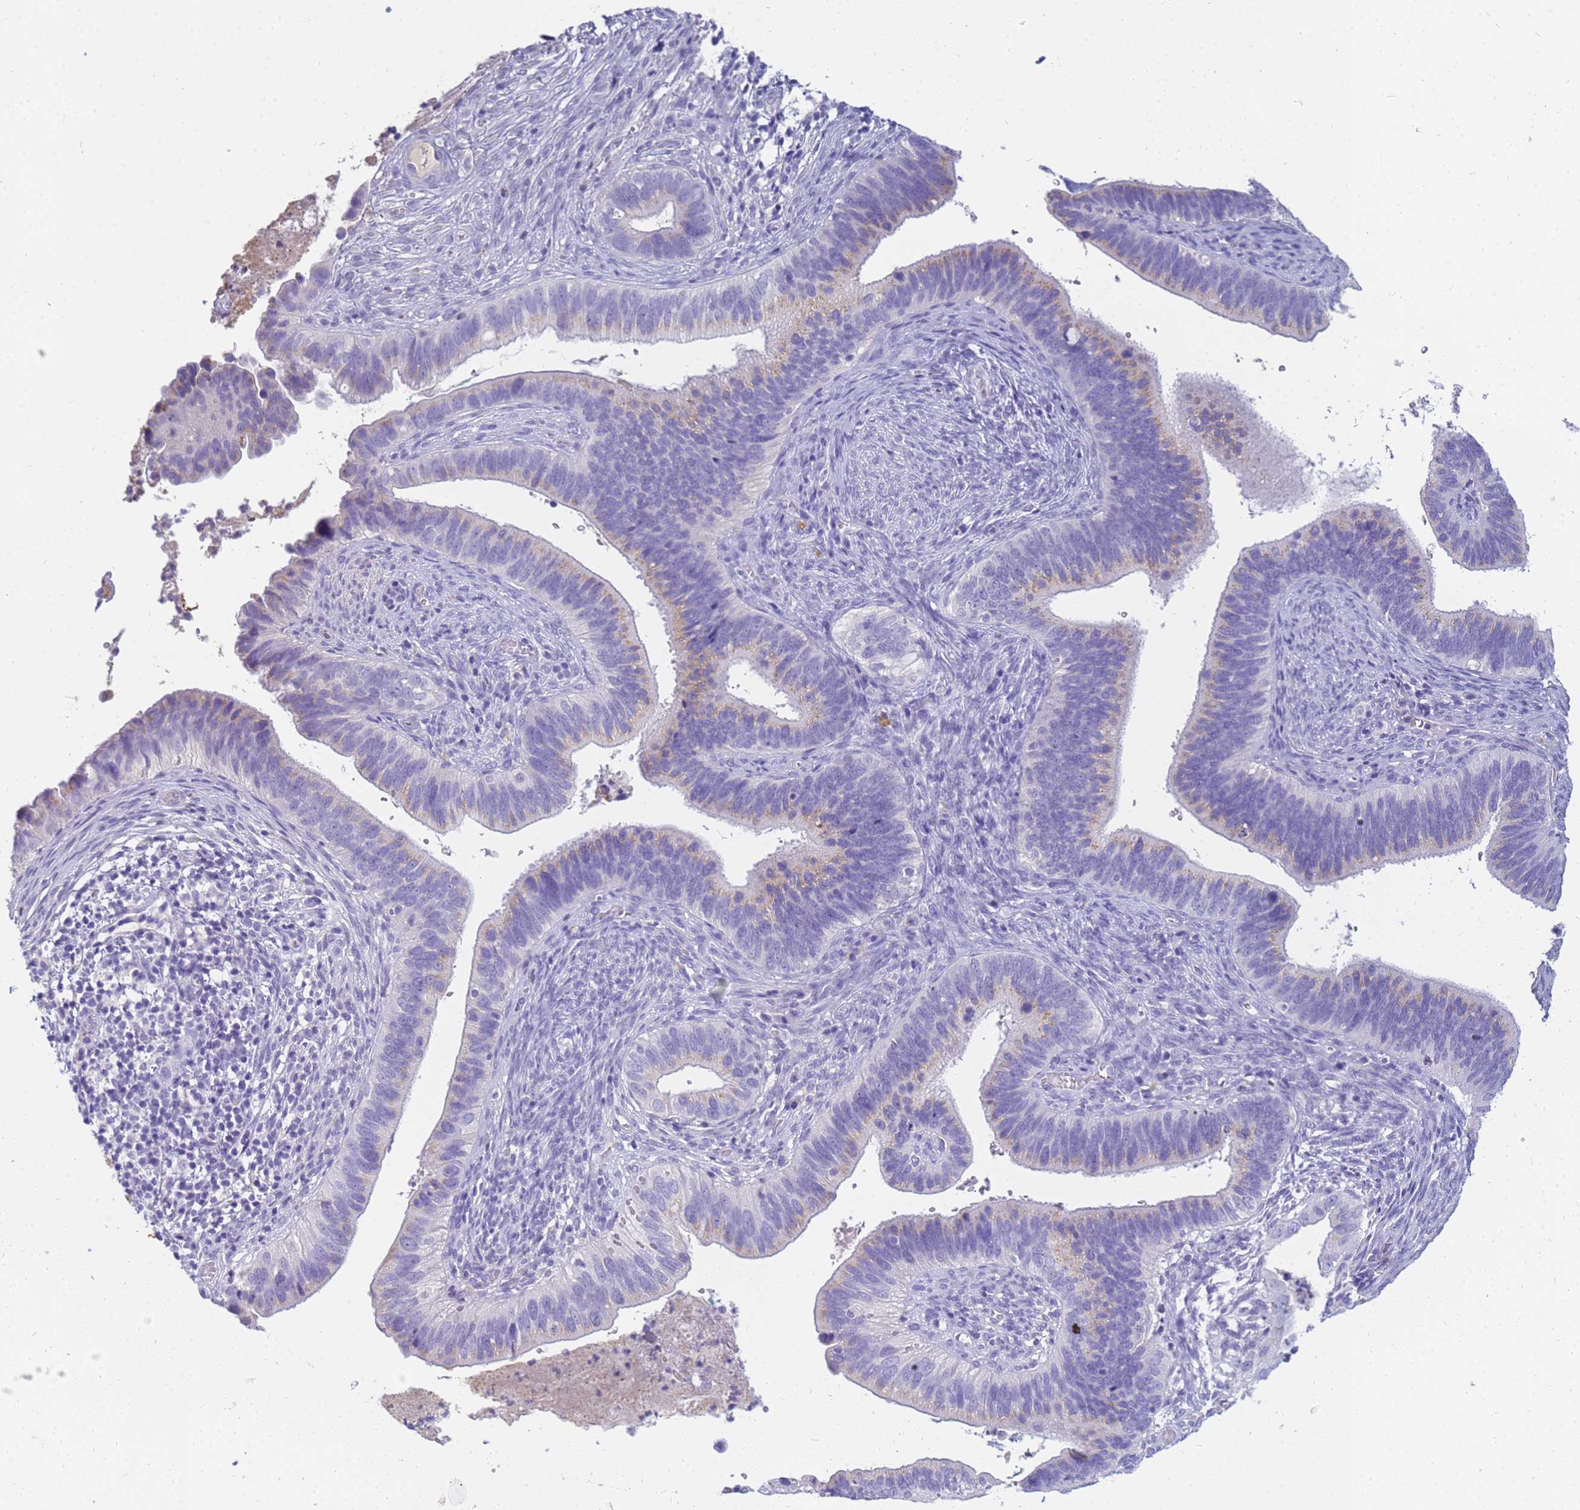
{"staining": {"intensity": "weak", "quantity": "<25%", "location": "cytoplasmic/membranous"}, "tissue": "cervical cancer", "cell_type": "Tumor cells", "image_type": "cancer", "snomed": [{"axis": "morphology", "description": "Adenocarcinoma, NOS"}, {"axis": "topography", "description": "Cervix"}], "caption": "Immunohistochemistry (IHC) micrograph of adenocarcinoma (cervical) stained for a protein (brown), which exhibits no staining in tumor cells.", "gene": "B3GNT8", "patient": {"sex": "female", "age": 42}}